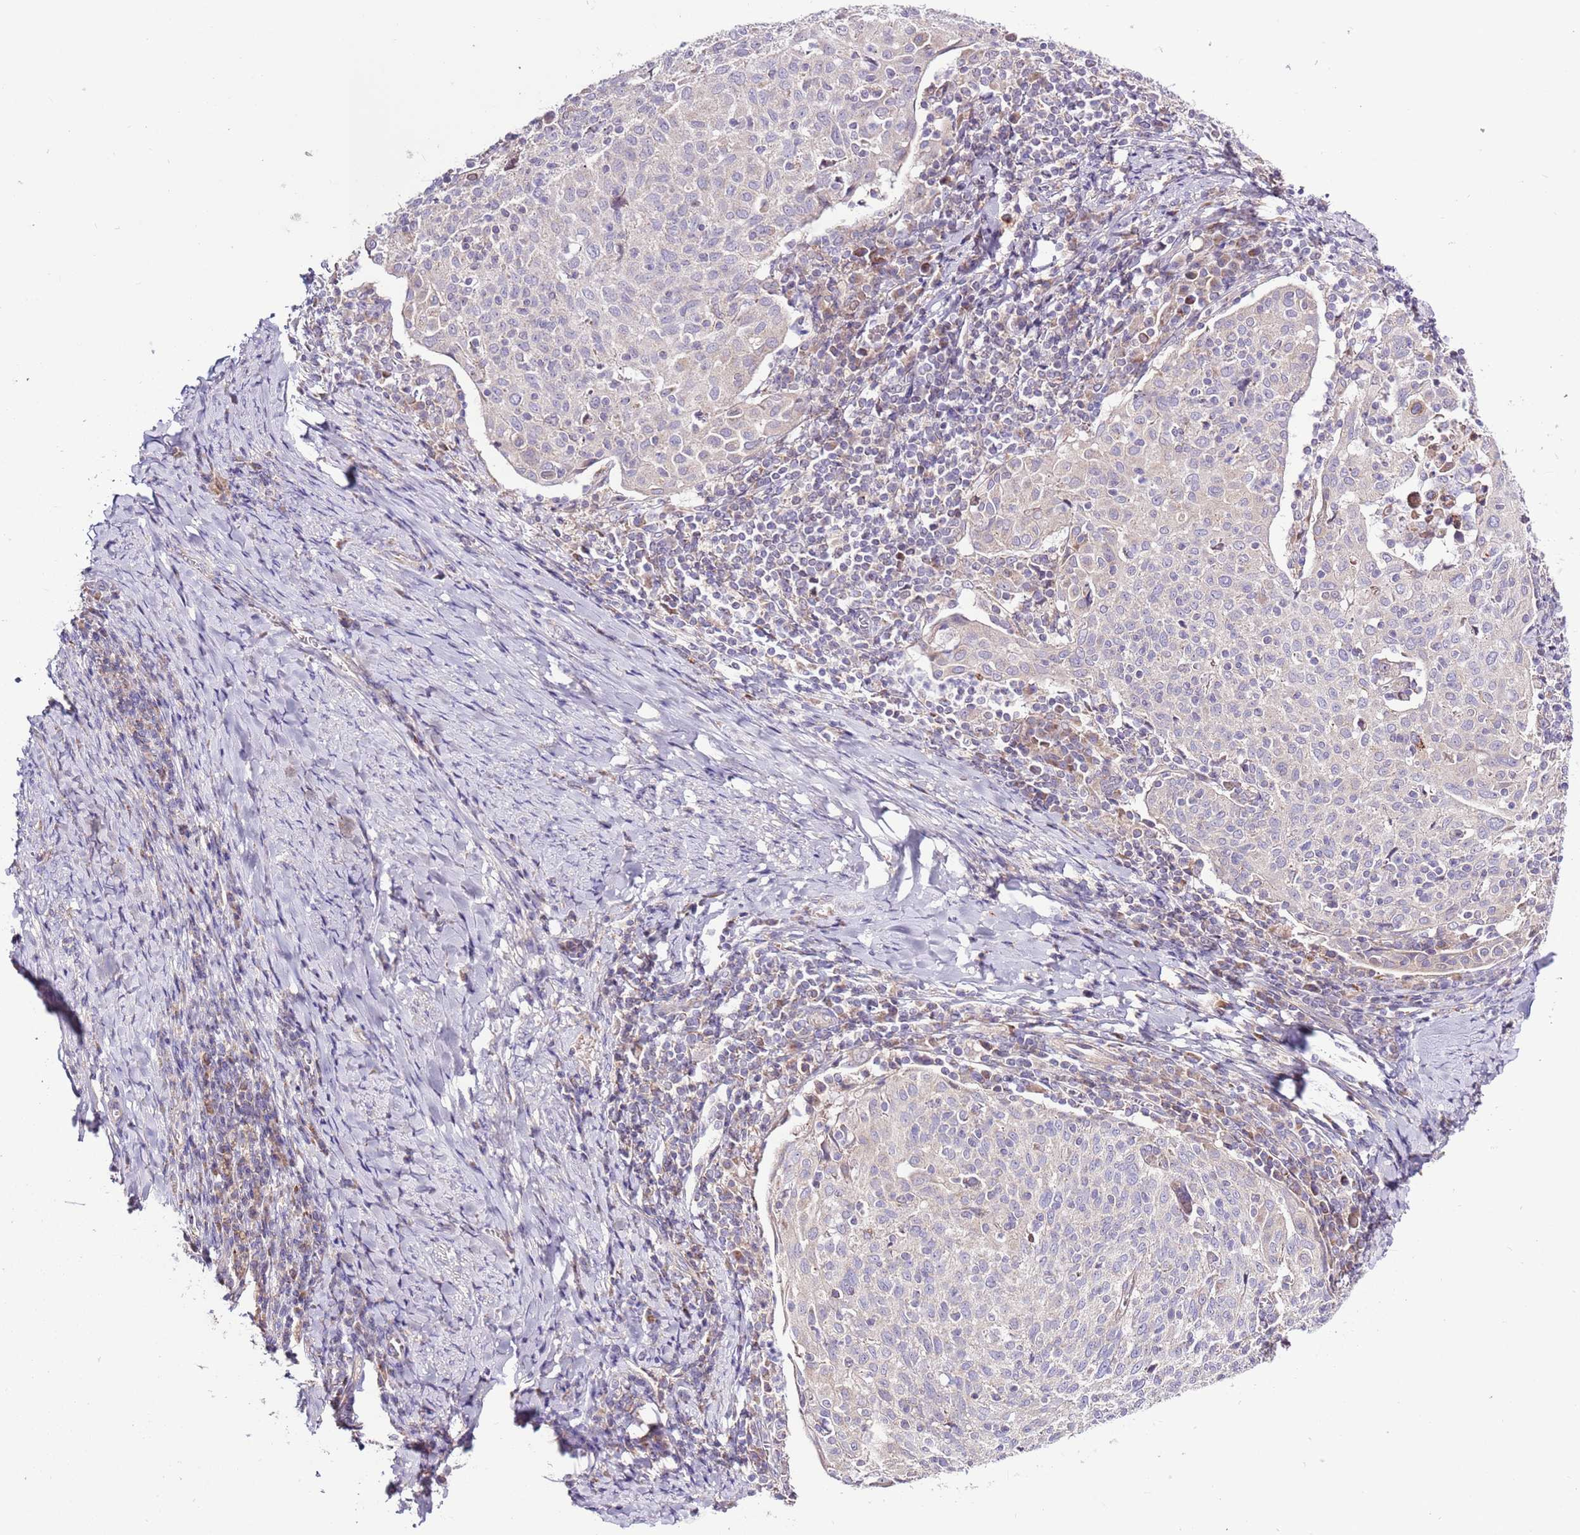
{"staining": {"intensity": "negative", "quantity": "none", "location": "none"}, "tissue": "cervical cancer", "cell_type": "Tumor cells", "image_type": "cancer", "snomed": [{"axis": "morphology", "description": "Squamous cell carcinoma, NOS"}, {"axis": "topography", "description": "Cervix"}], "caption": "This is a photomicrograph of immunohistochemistry (IHC) staining of squamous cell carcinoma (cervical), which shows no positivity in tumor cells.", "gene": "SMG1", "patient": {"sex": "female", "age": 52}}